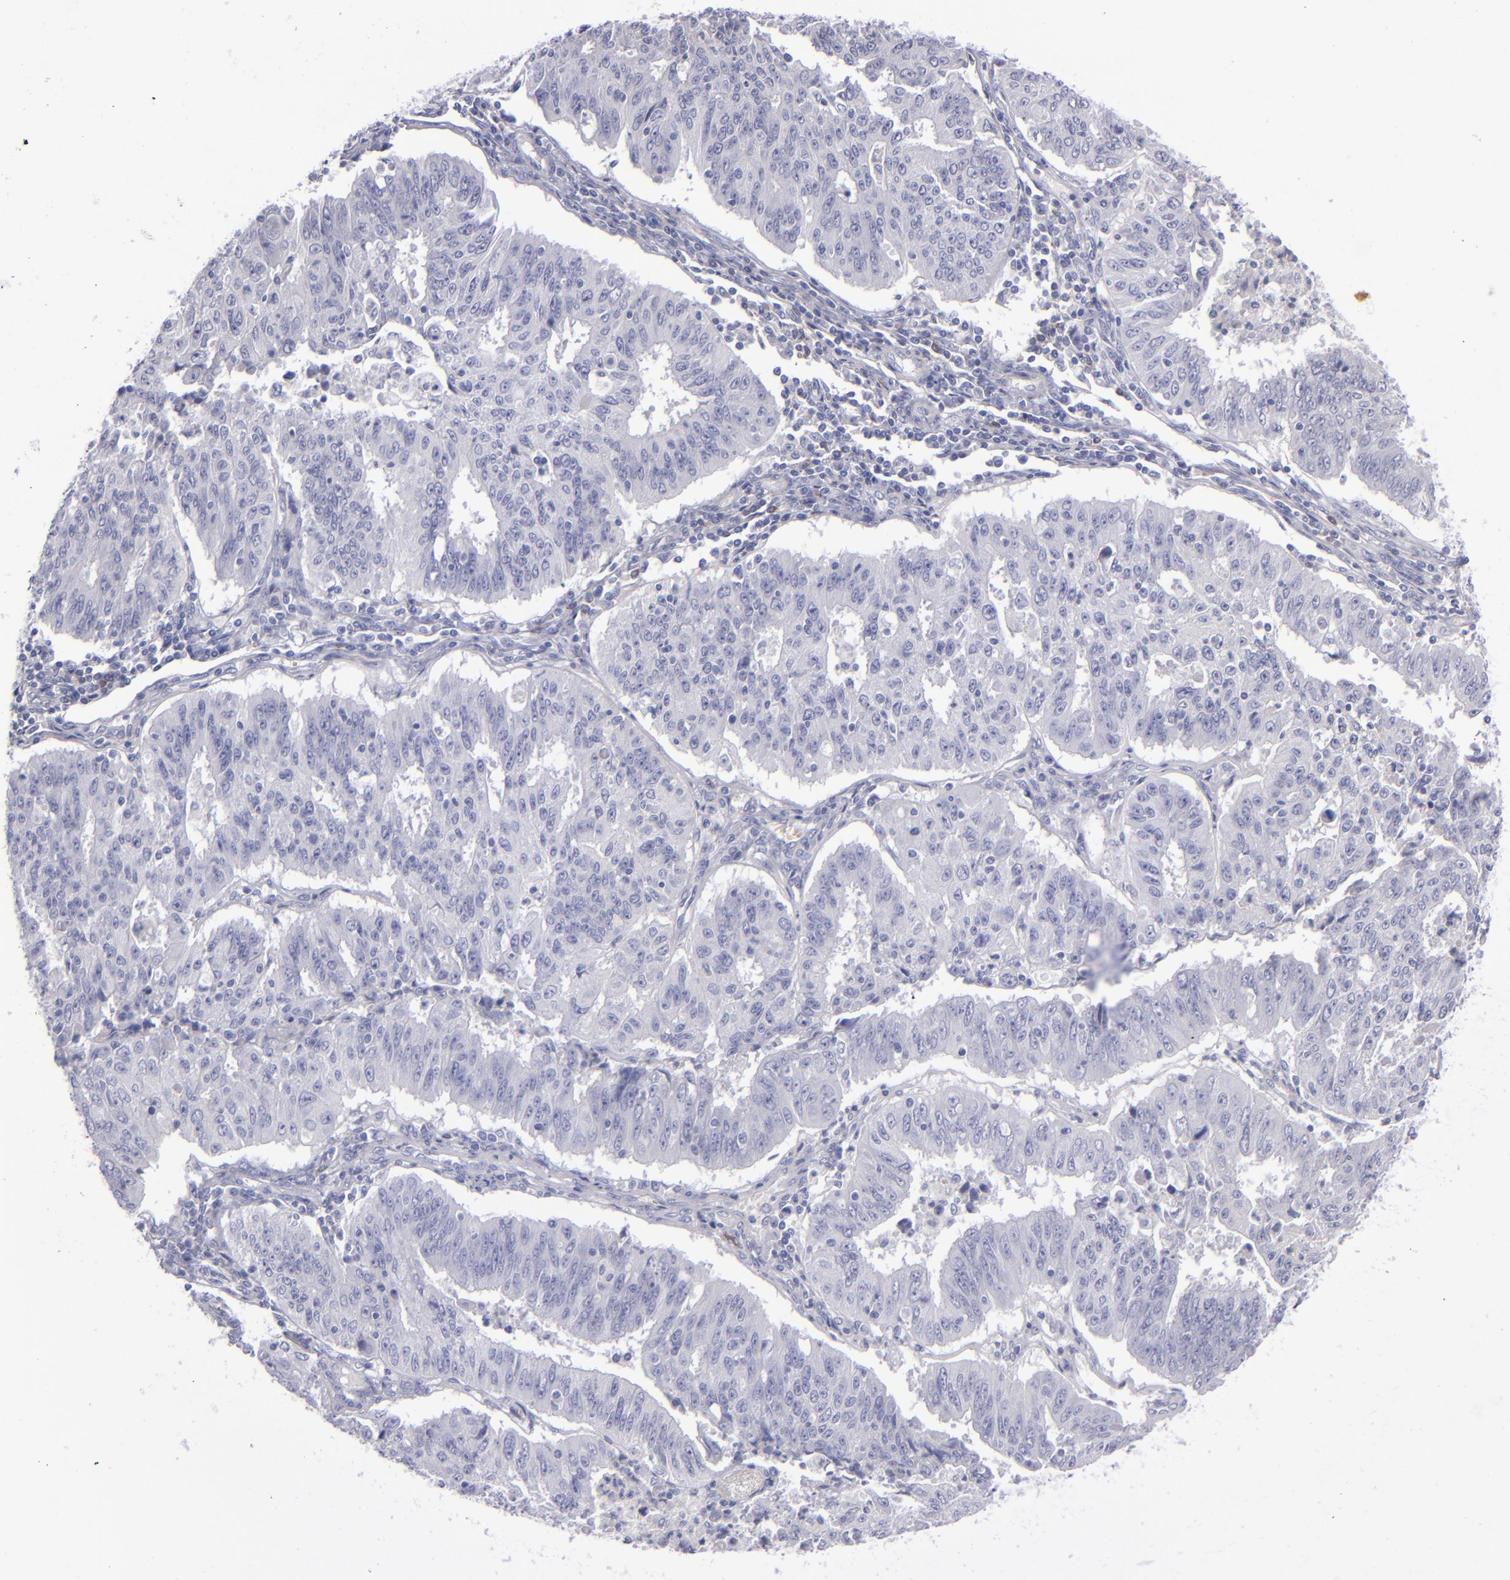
{"staining": {"intensity": "negative", "quantity": "none", "location": "none"}, "tissue": "endometrial cancer", "cell_type": "Tumor cells", "image_type": "cancer", "snomed": [{"axis": "morphology", "description": "Adenocarcinoma, NOS"}, {"axis": "topography", "description": "Endometrium"}], "caption": "This photomicrograph is of endometrial adenocarcinoma stained with IHC to label a protein in brown with the nuclei are counter-stained blue. There is no positivity in tumor cells.", "gene": "CD22", "patient": {"sex": "female", "age": 42}}